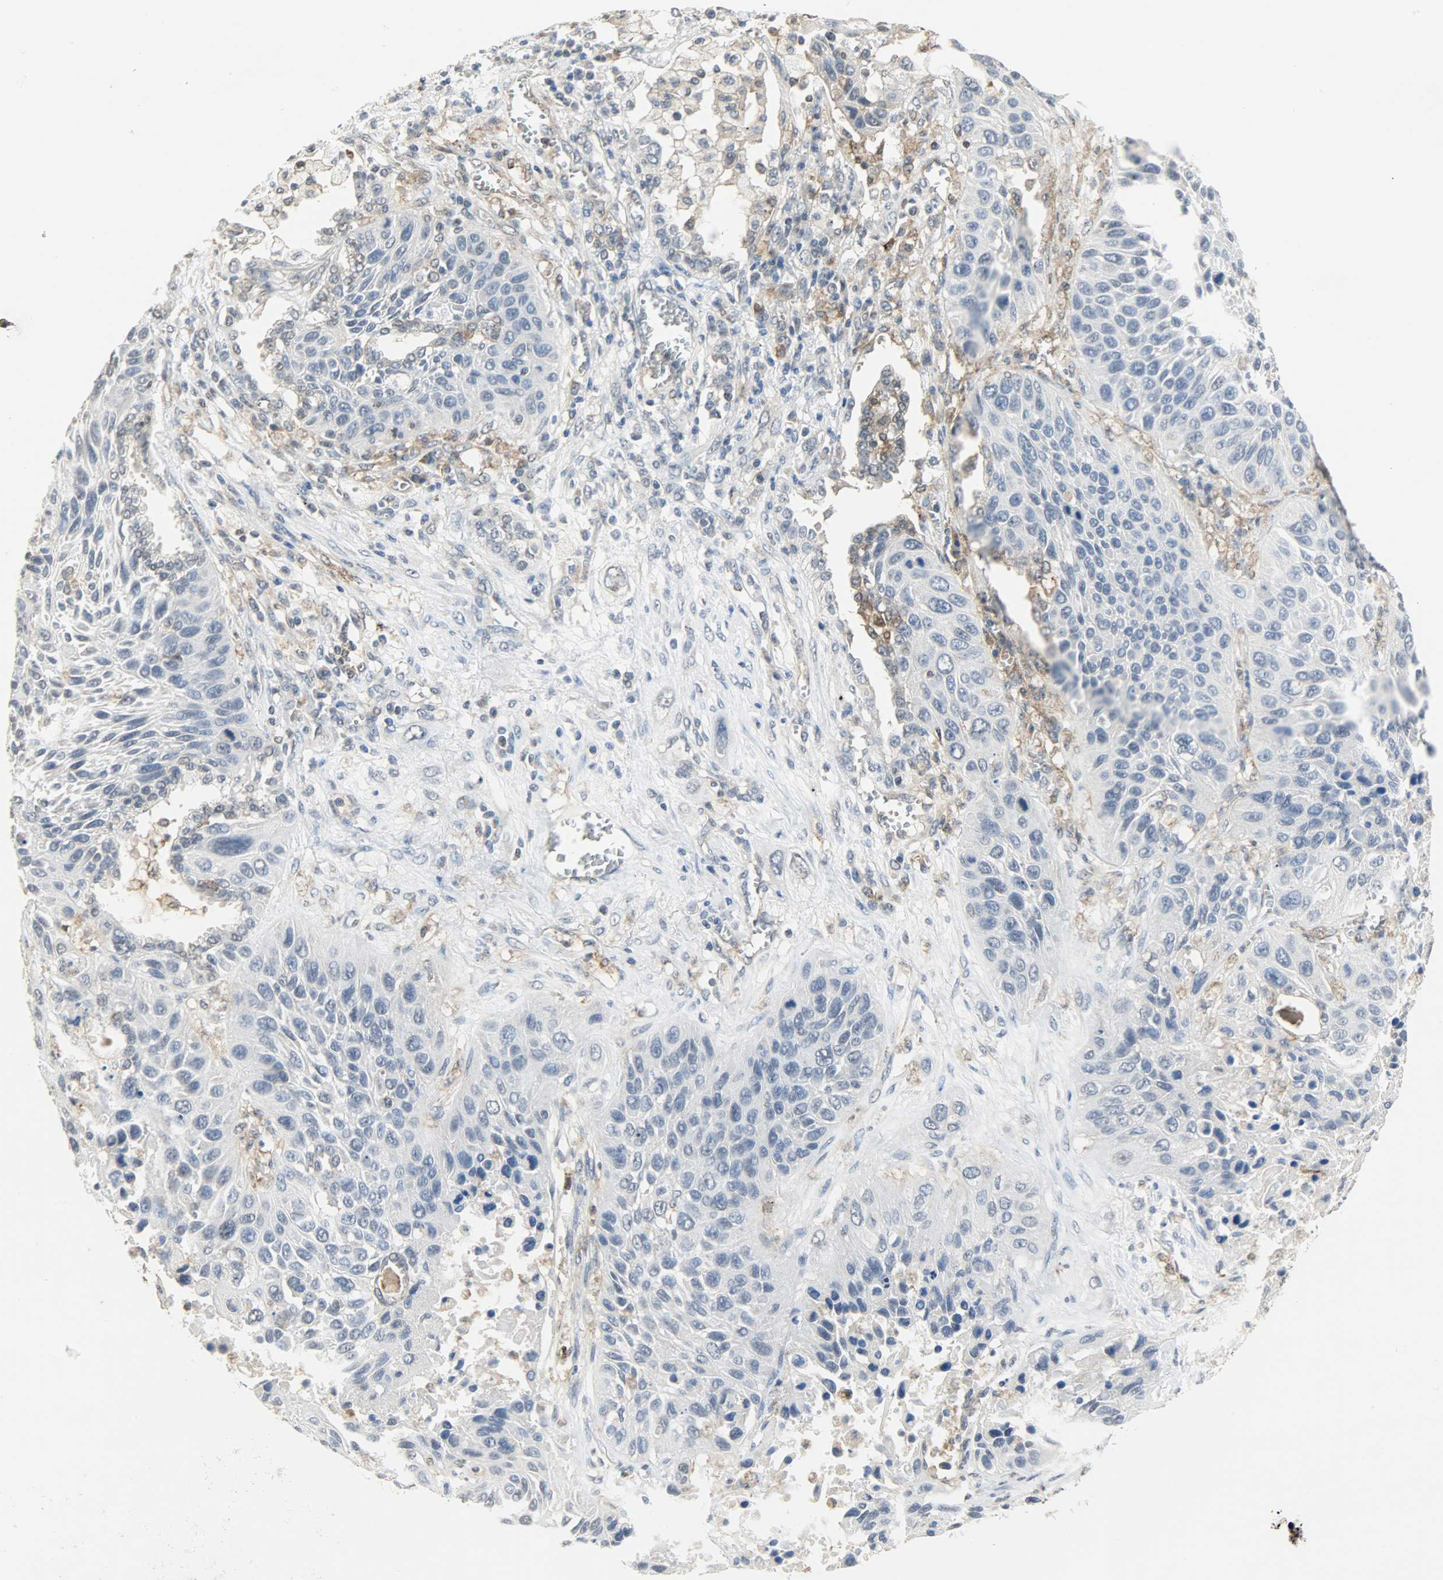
{"staining": {"intensity": "negative", "quantity": "none", "location": "none"}, "tissue": "lung cancer", "cell_type": "Tumor cells", "image_type": "cancer", "snomed": [{"axis": "morphology", "description": "Squamous cell carcinoma, NOS"}, {"axis": "topography", "description": "Lung"}], "caption": "High magnification brightfield microscopy of lung squamous cell carcinoma stained with DAB (3,3'-diaminobenzidine) (brown) and counterstained with hematoxylin (blue): tumor cells show no significant staining. (DAB immunohistochemistry with hematoxylin counter stain).", "gene": "TRIM21", "patient": {"sex": "female", "age": 76}}